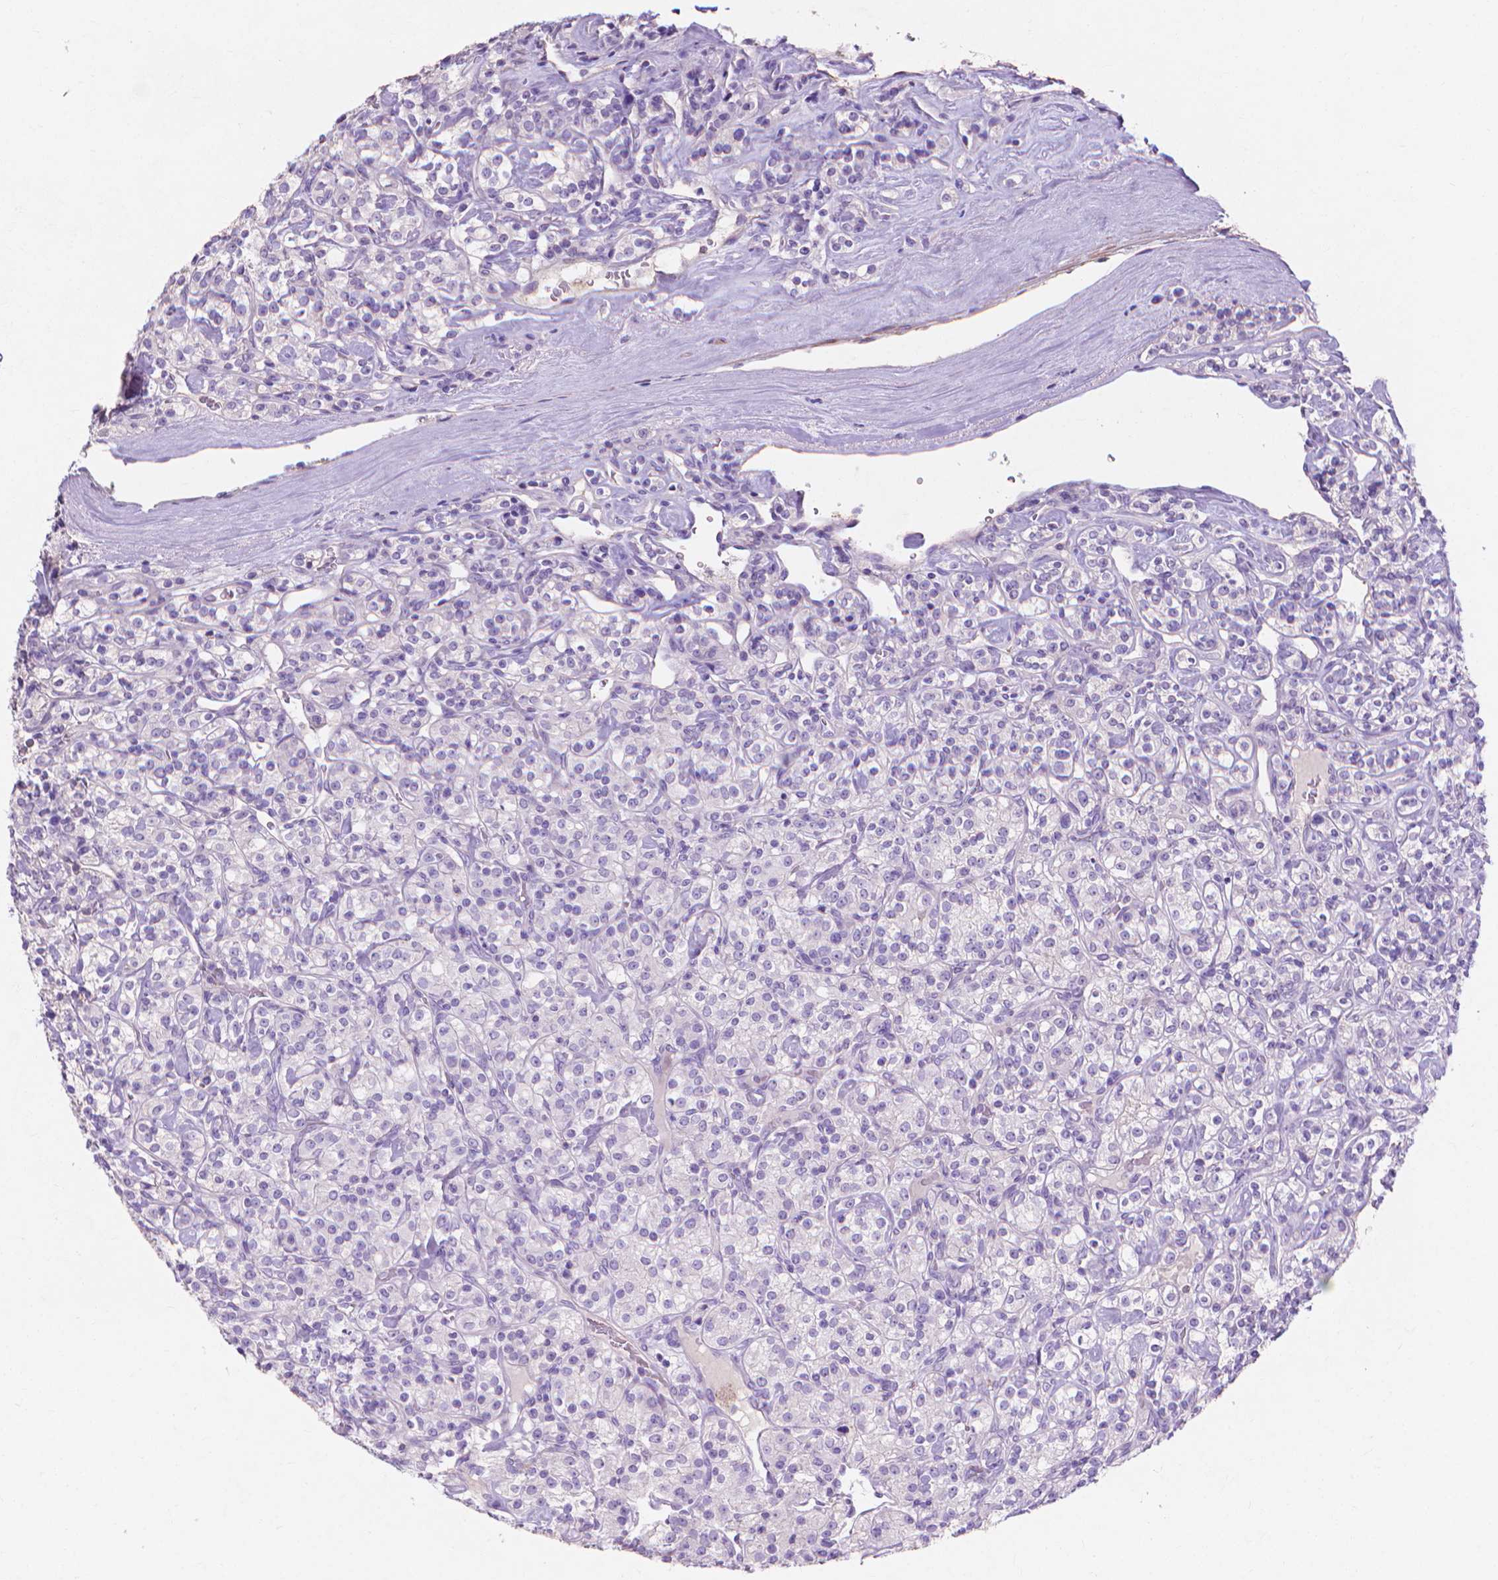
{"staining": {"intensity": "negative", "quantity": "none", "location": "none"}, "tissue": "renal cancer", "cell_type": "Tumor cells", "image_type": "cancer", "snomed": [{"axis": "morphology", "description": "Adenocarcinoma, NOS"}, {"axis": "topography", "description": "Kidney"}], "caption": "There is no significant staining in tumor cells of renal adenocarcinoma.", "gene": "MBLAC1", "patient": {"sex": "male", "age": 77}}